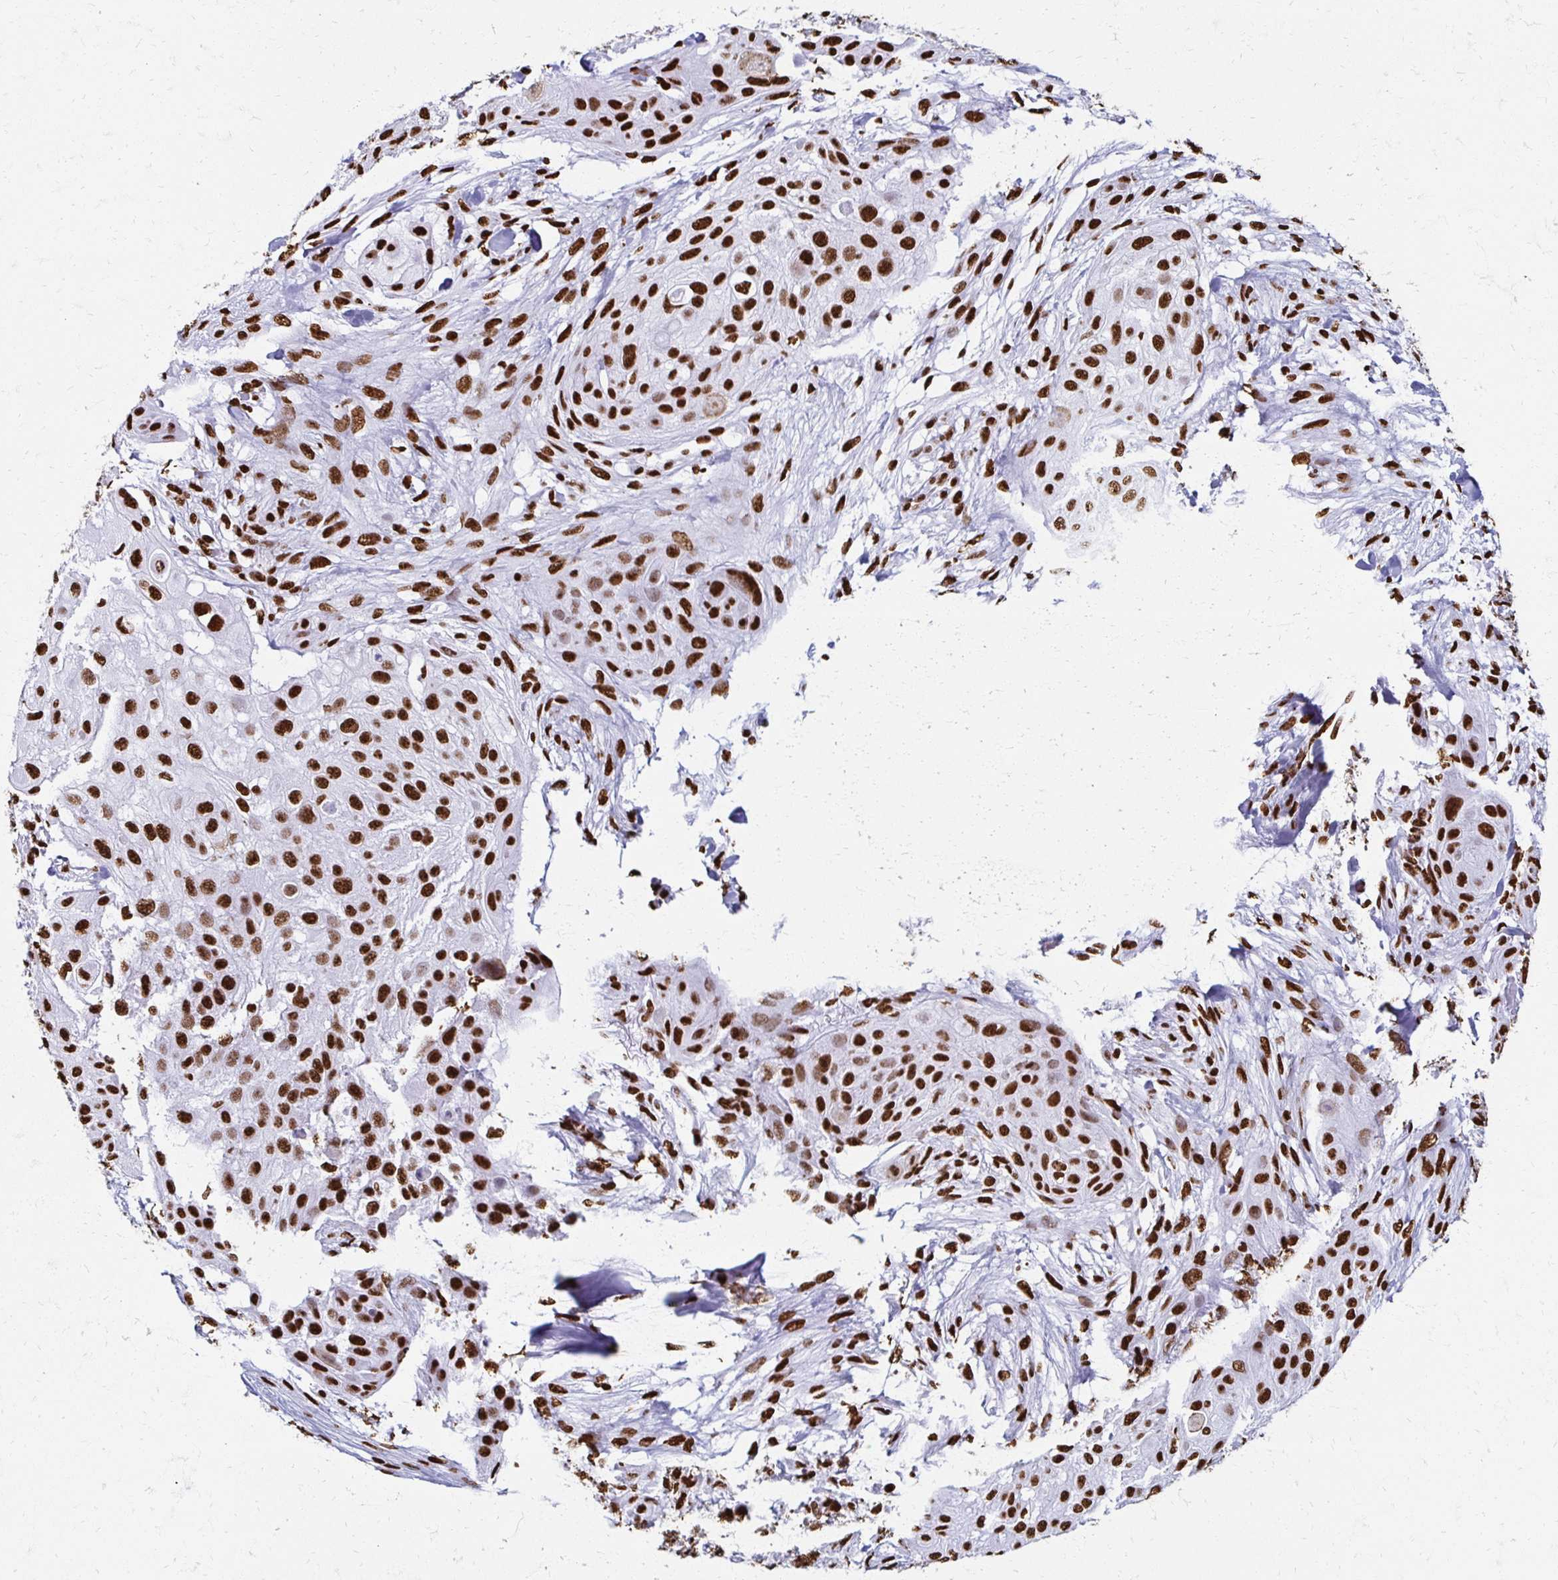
{"staining": {"intensity": "strong", "quantity": ">75%", "location": "nuclear"}, "tissue": "skin cancer", "cell_type": "Tumor cells", "image_type": "cancer", "snomed": [{"axis": "morphology", "description": "Squamous cell carcinoma, NOS"}, {"axis": "topography", "description": "Skin"}], "caption": "A micrograph of human skin cancer stained for a protein reveals strong nuclear brown staining in tumor cells. (DAB IHC, brown staining for protein, blue staining for nuclei).", "gene": "NONO", "patient": {"sex": "female", "age": 87}}